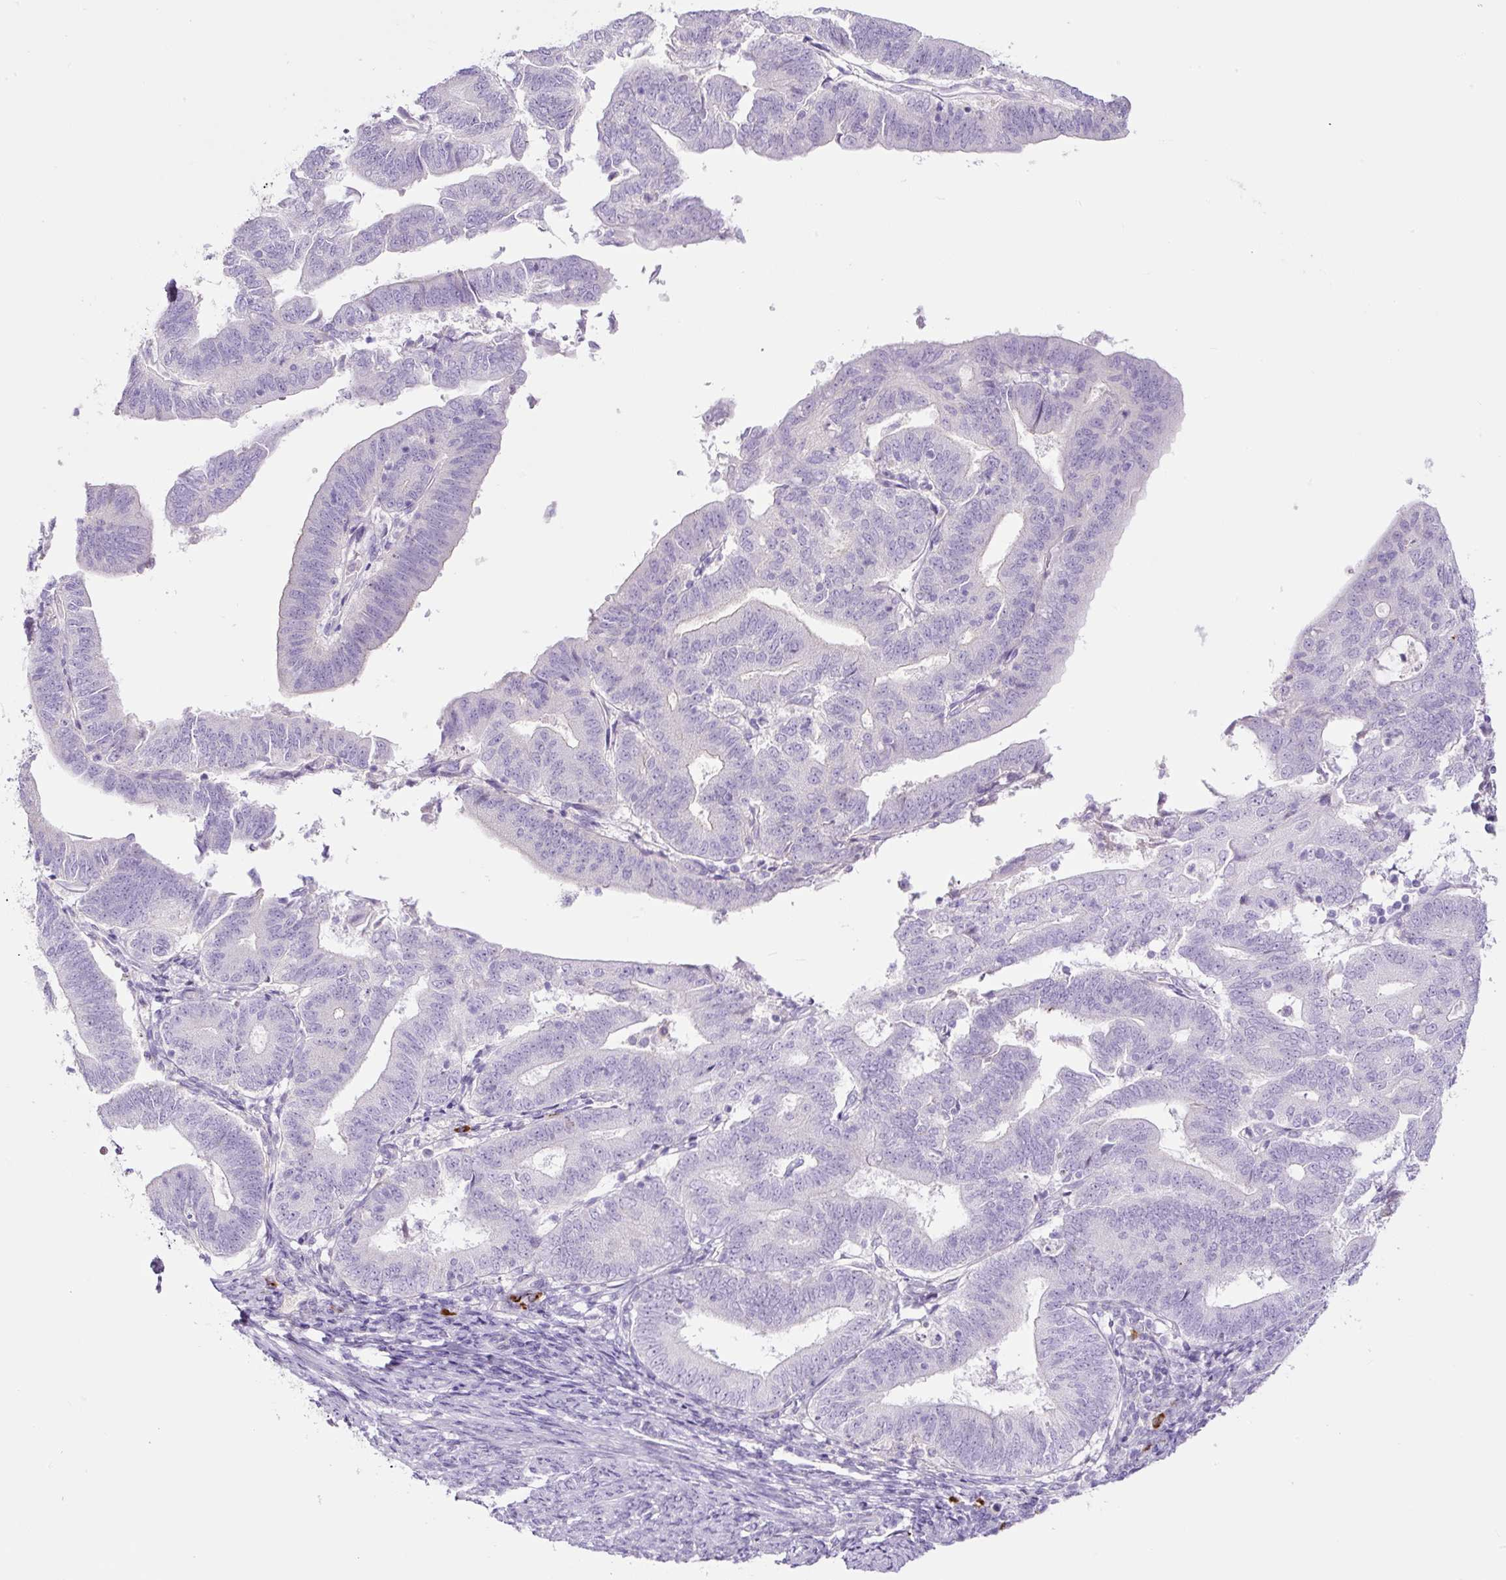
{"staining": {"intensity": "negative", "quantity": "none", "location": "none"}, "tissue": "endometrial cancer", "cell_type": "Tumor cells", "image_type": "cancer", "snomed": [{"axis": "morphology", "description": "Adenocarcinoma, NOS"}, {"axis": "topography", "description": "Endometrium"}], "caption": "A high-resolution photomicrograph shows IHC staining of endometrial cancer (adenocarcinoma), which displays no significant positivity in tumor cells. Brightfield microscopy of IHC stained with DAB (brown) and hematoxylin (blue), captured at high magnification.", "gene": "RNF212B", "patient": {"sex": "female", "age": 70}}